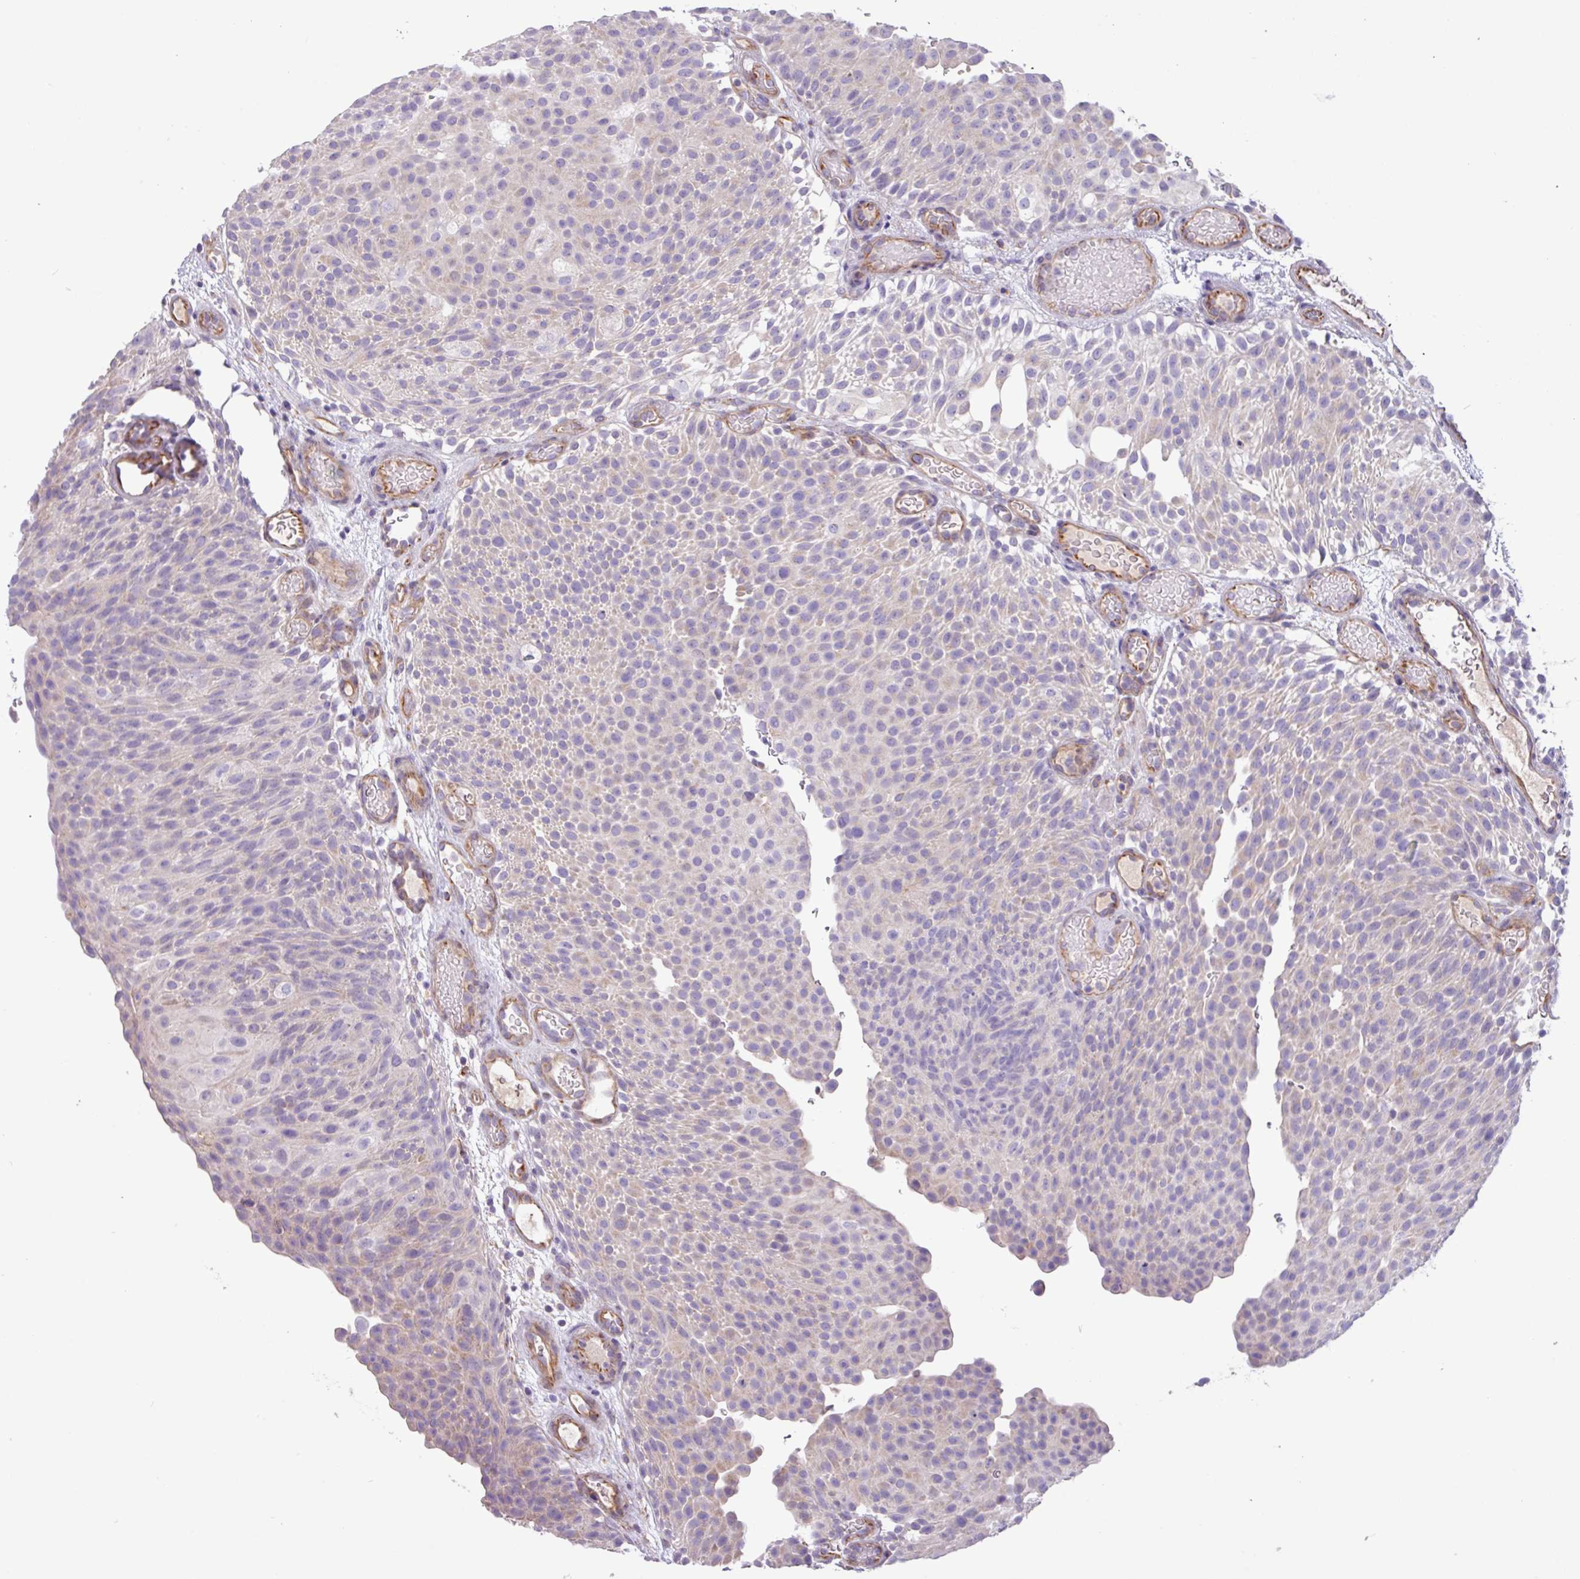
{"staining": {"intensity": "negative", "quantity": "none", "location": "none"}, "tissue": "urothelial cancer", "cell_type": "Tumor cells", "image_type": "cancer", "snomed": [{"axis": "morphology", "description": "Urothelial carcinoma, Low grade"}, {"axis": "topography", "description": "Urinary bladder"}], "caption": "Immunohistochemistry (IHC) micrograph of neoplastic tissue: human urothelial cancer stained with DAB displays no significant protein positivity in tumor cells.", "gene": "MRM2", "patient": {"sex": "male", "age": 78}}